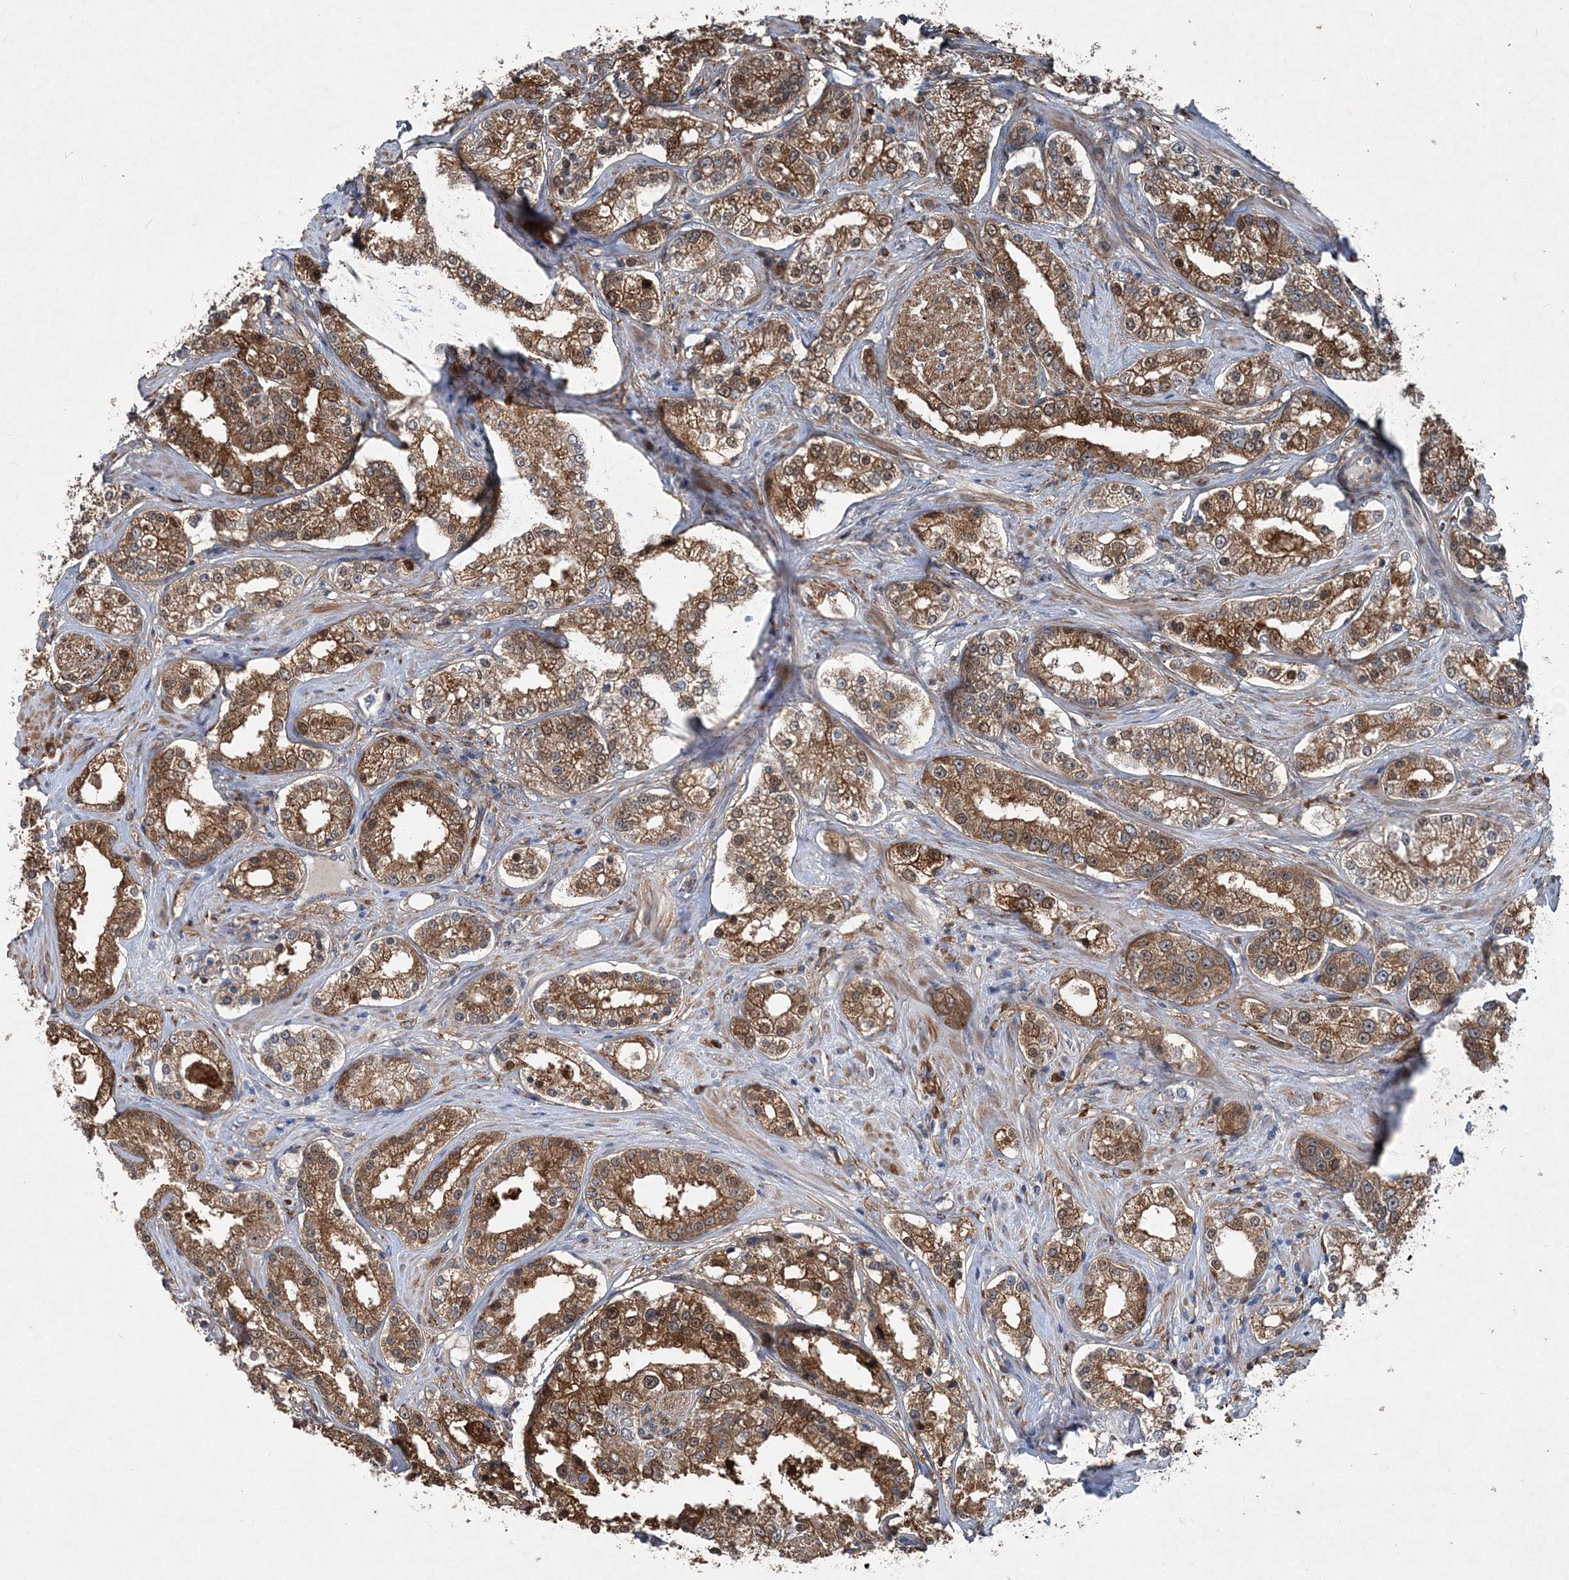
{"staining": {"intensity": "moderate", "quantity": ">75%", "location": "cytoplasmic/membranous"}, "tissue": "prostate cancer", "cell_type": "Tumor cells", "image_type": "cancer", "snomed": [{"axis": "morphology", "description": "Normal tissue, NOS"}, {"axis": "morphology", "description": "Adenocarcinoma, High grade"}, {"axis": "topography", "description": "Prostate"}], "caption": "Immunohistochemical staining of prostate high-grade adenocarcinoma reveals medium levels of moderate cytoplasmic/membranous staining in about >75% of tumor cells.", "gene": "SPOPL", "patient": {"sex": "male", "age": 83}}